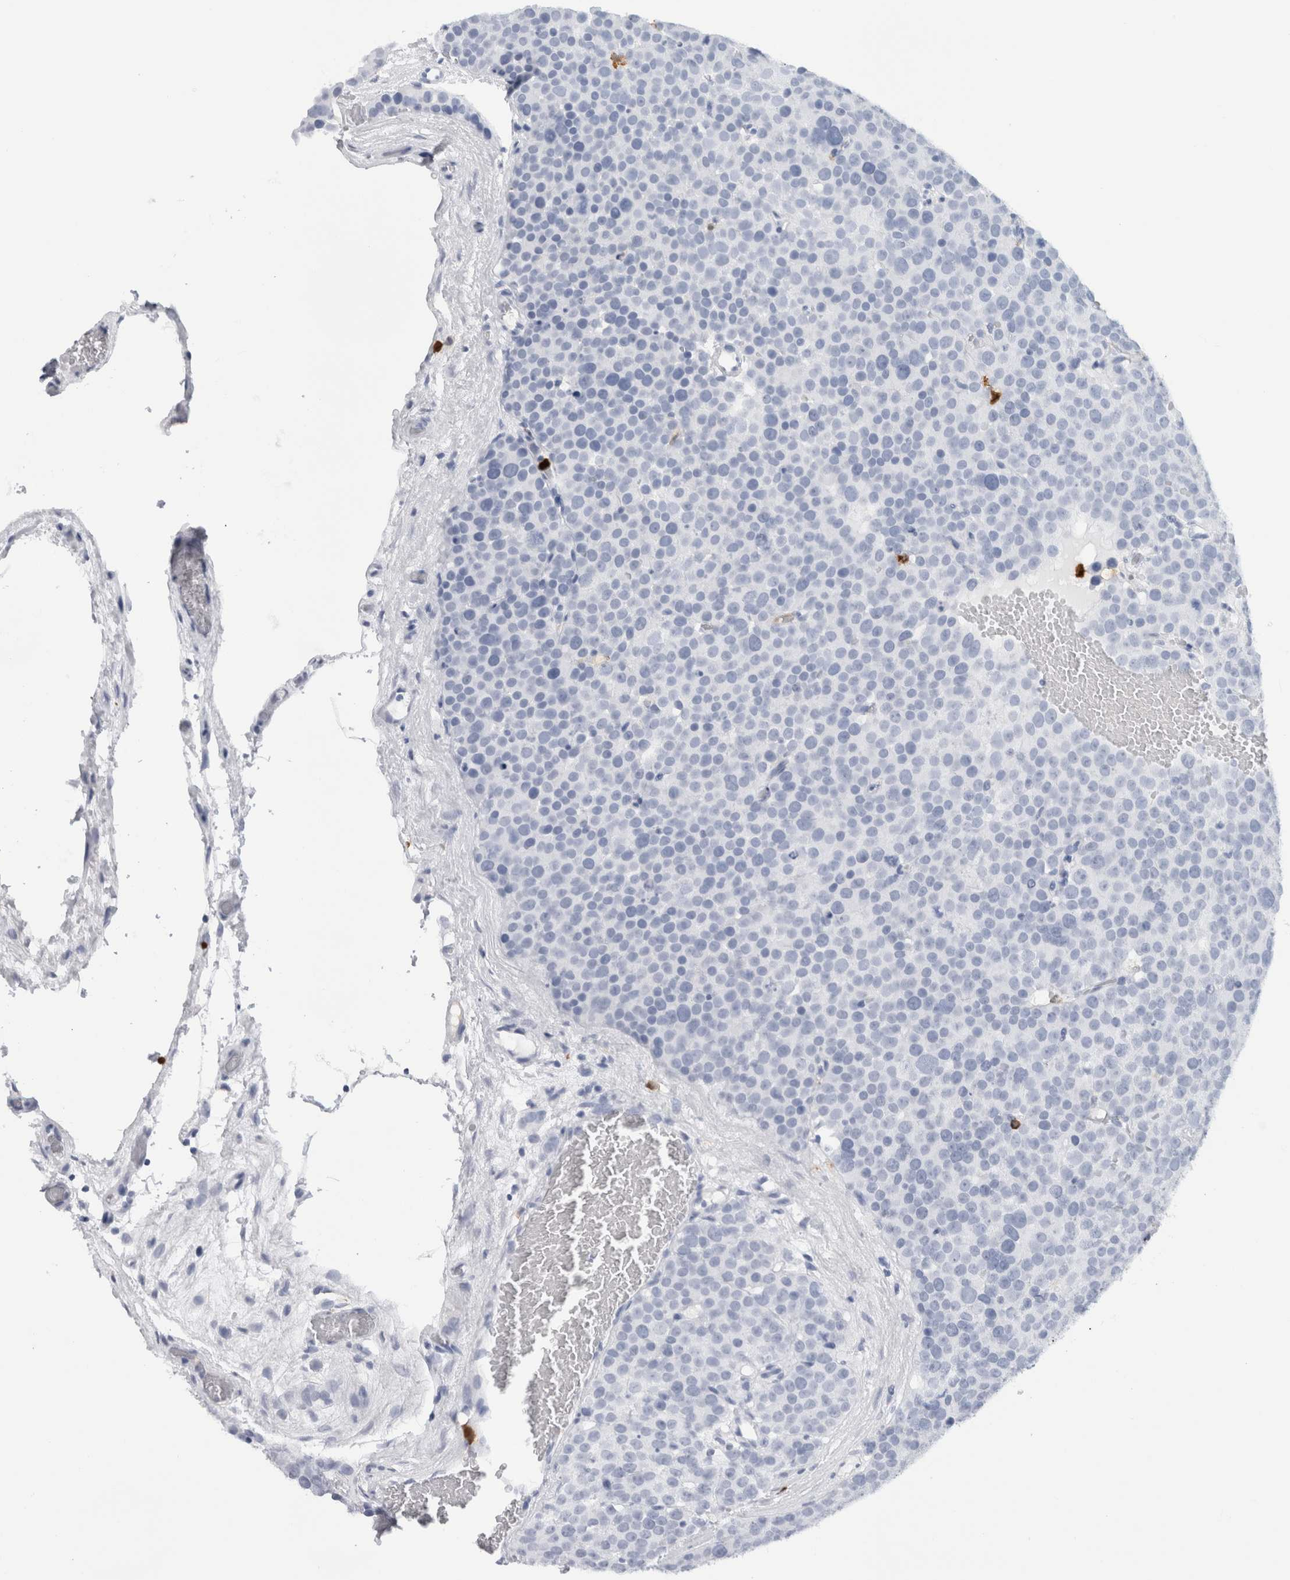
{"staining": {"intensity": "negative", "quantity": "none", "location": "none"}, "tissue": "testis cancer", "cell_type": "Tumor cells", "image_type": "cancer", "snomed": [{"axis": "morphology", "description": "Seminoma, NOS"}, {"axis": "topography", "description": "Testis"}], "caption": "High magnification brightfield microscopy of testis seminoma stained with DAB (brown) and counterstained with hematoxylin (blue): tumor cells show no significant expression. (IHC, brightfield microscopy, high magnification).", "gene": "S100A8", "patient": {"sex": "male", "age": 71}}